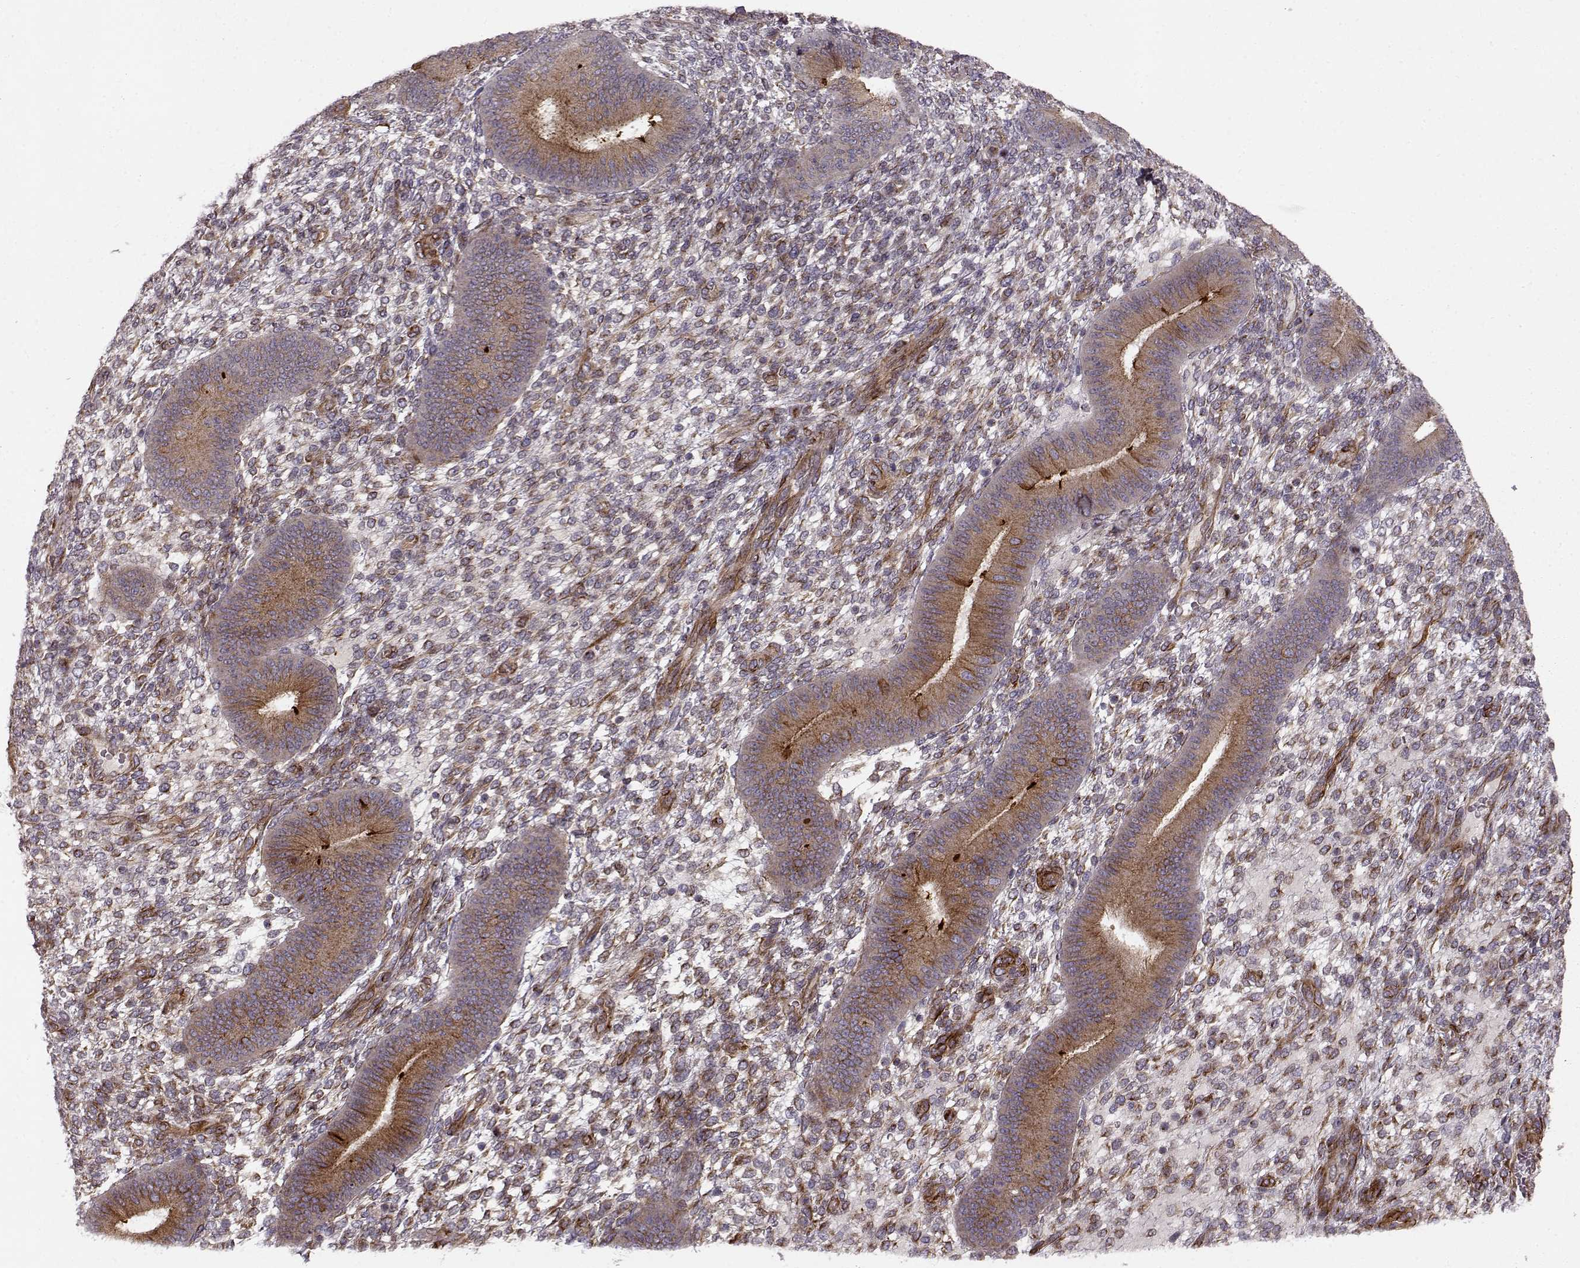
{"staining": {"intensity": "weak", "quantity": "25%-75%", "location": "cytoplasmic/membranous"}, "tissue": "endometrium", "cell_type": "Cells in endometrial stroma", "image_type": "normal", "snomed": [{"axis": "morphology", "description": "Normal tissue, NOS"}, {"axis": "topography", "description": "Endometrium"}], "caption": "This histopathology image shows immunohistochemistry (IHC) staining of benign endometrium, with low weak cytoplasmic/membranous positivity in approximately 25%-75% of cells in endometrial stroma.", "gene": "MTR", "patient": {"sex": "female", "age": 39}}